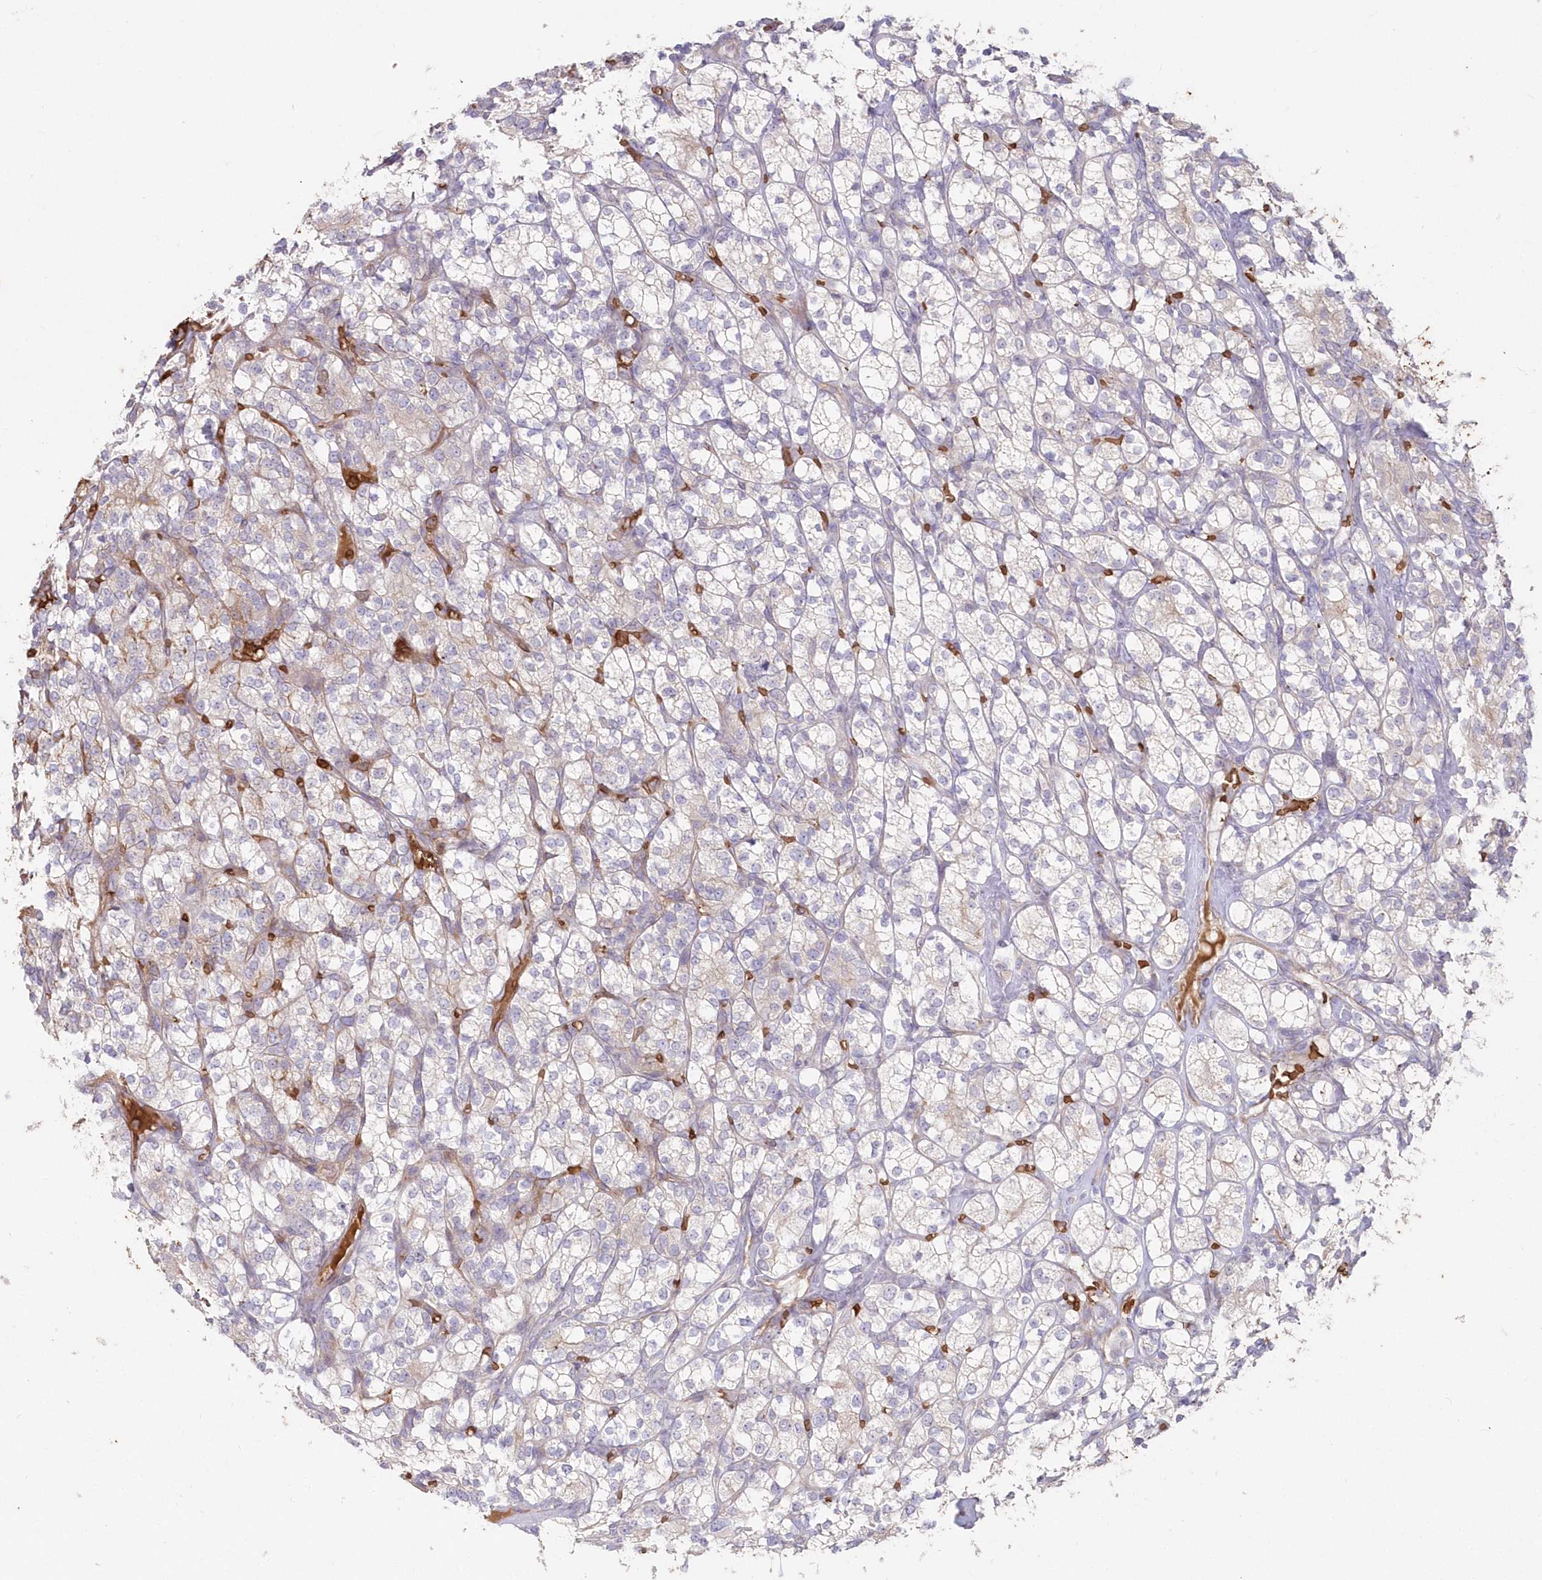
{"staining": {"intensity": "negative", "quantity": "none", "location": "none"}, "tissue": "renal cancer", "cell_type": "Tumor cells", "image_type": "cancer", "snomed": [{"axis": "morphology", "description": "Adenocarcinoma, NOS"}, {"axis": "topography", "description": "Kidney"}], "caption": "DAB immunohistochemical staining of human renal cancer (adenocarcinoma) displays no significant staining in tumor cells.", "gene": "SERINC1", "patient": {"sex": "male", "age": 77}}